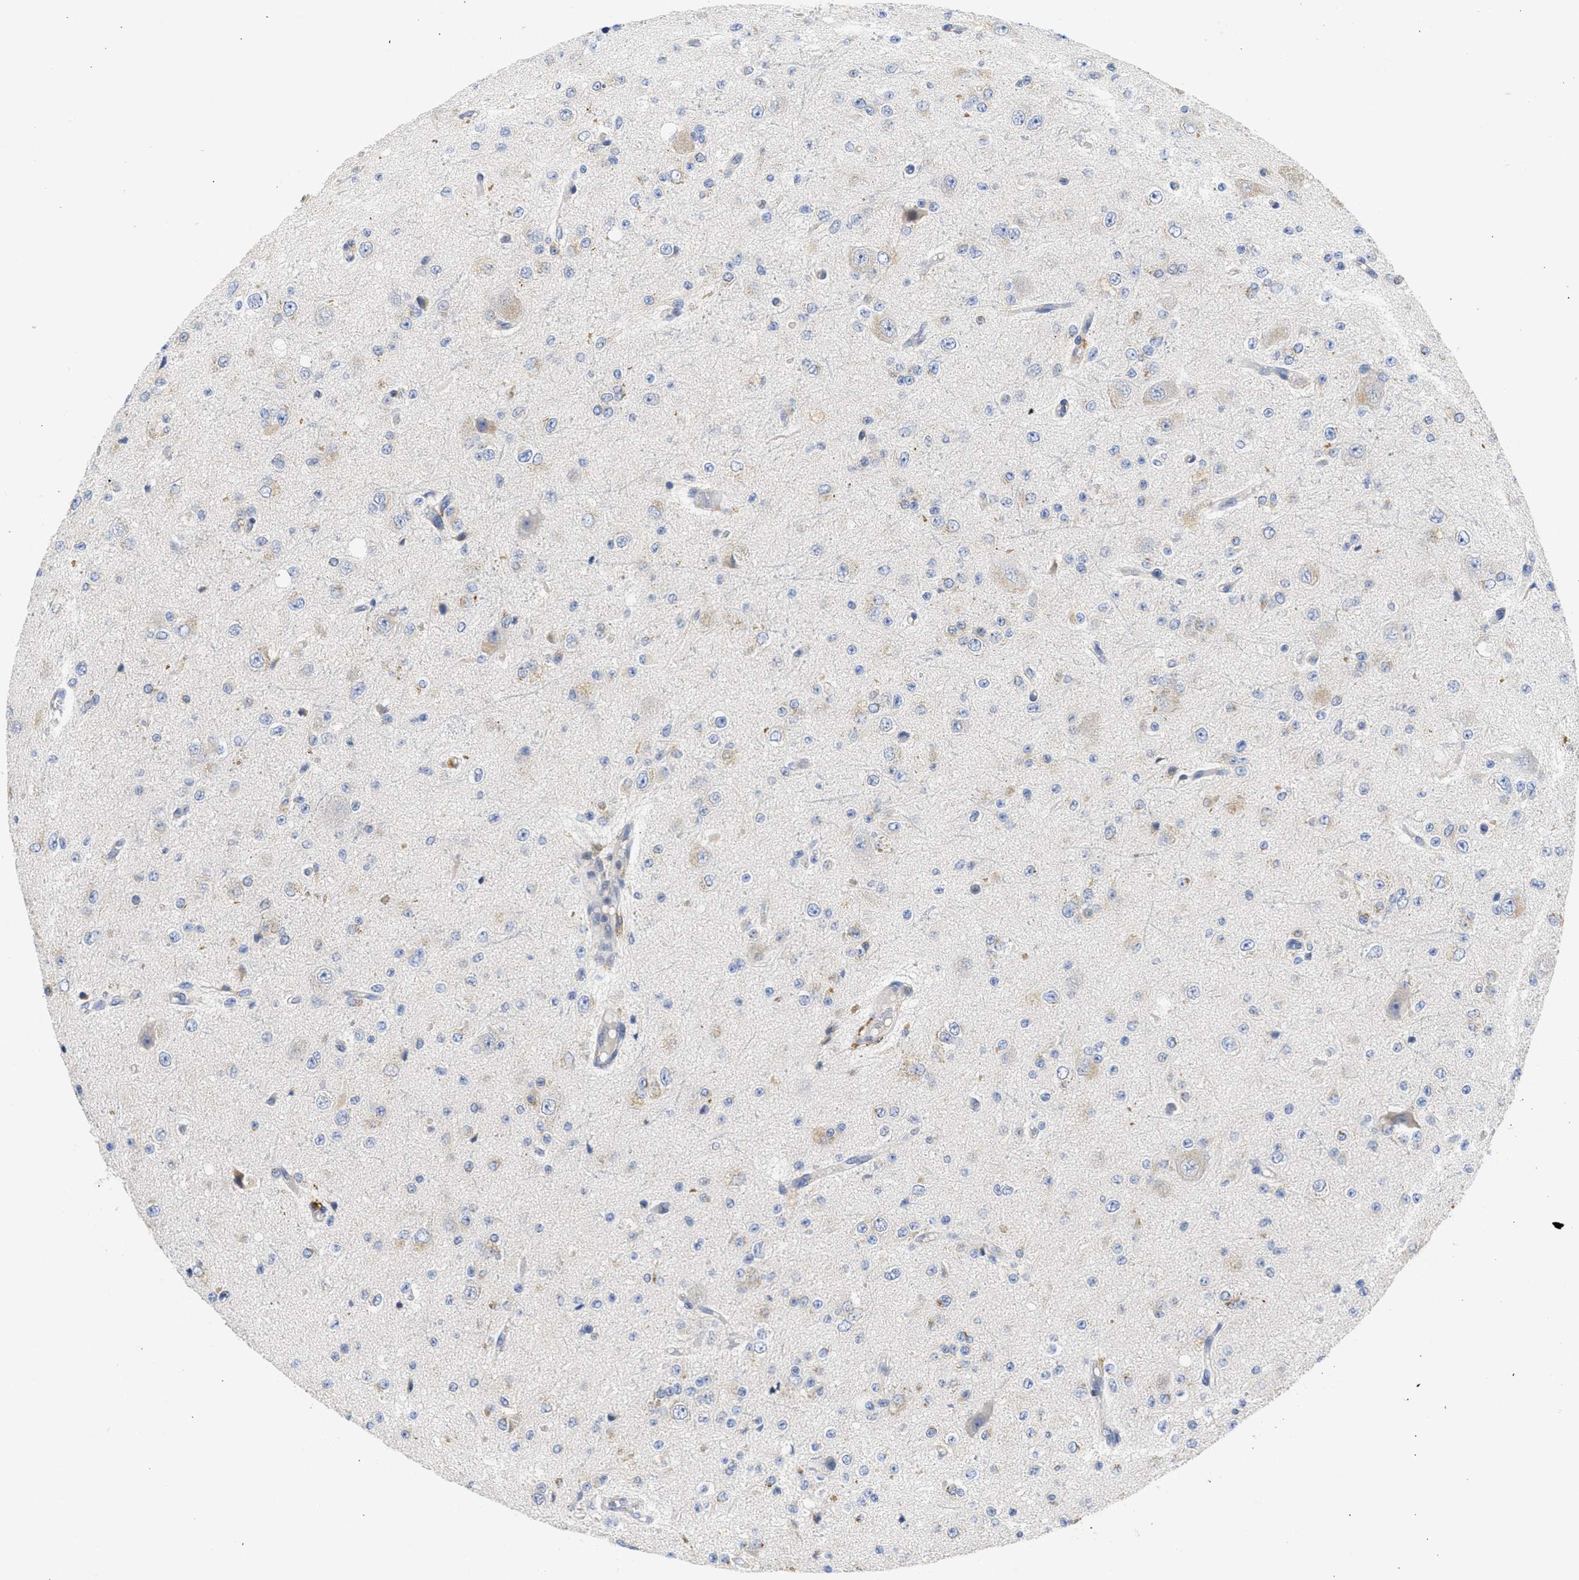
{"staining": {"intensity": "weak", "quantity": "<25%", "location": "cytoplasmic/membranous"}, "tissue": "glioma", "cell_type": "Tumor cells", "image_type": "cancer", "snomed": [{"axis": "morphology", "description": "Glioma, malignant, High grade"}, {"axis": "topography", "description": "pancreas cauda"}], "caption": "Immunohistochemical staining of human malignant glioma (high-grade) displays no significant positivity in tumor cells. Brightfield microscopy of IHC stained with DAB (brown) and hematoxylin (blue), captured at high magnification.", "gene": "TMED1", "patient": {"sex": "male", "age": 60}}